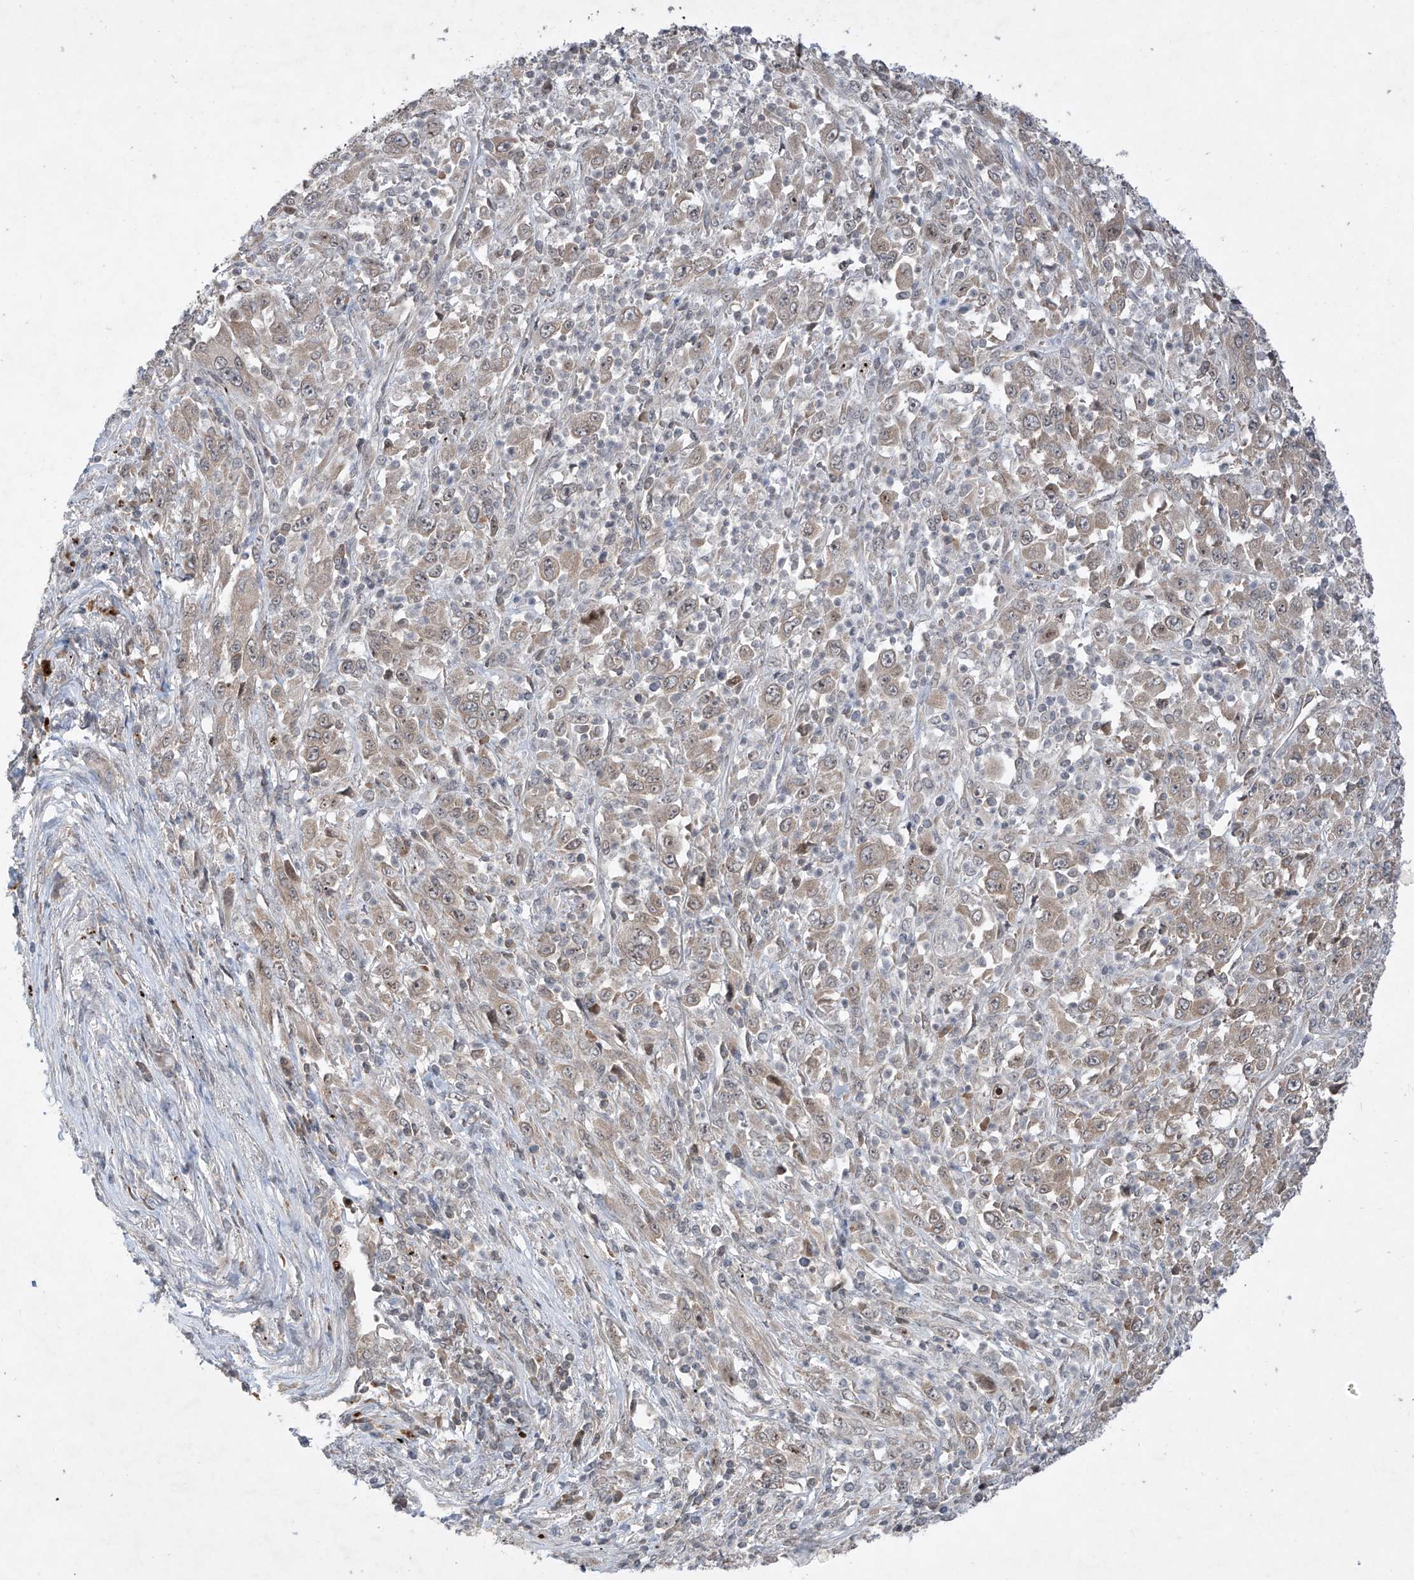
{"staining": {"intensity": "weak", "quantity": "25%-75%", "location": "cytoplasmic/membranous"}, "tissue": "melanoma", "cell_type": "Tumor cells", "image_type": "cancer", "snomed": [{"axis": "morphology", "description": "Malignant melanoma, Metastatic site"}, {"axis": "topography", "description": "Skin"}], "caption": "The micrograph shows staining of melanoma, revealing weak cytoplasmic/membranous protein expression (brown color) within tumor cells.", "gene": "RPL34", "patient": {"sex": "female", "age": 56}}